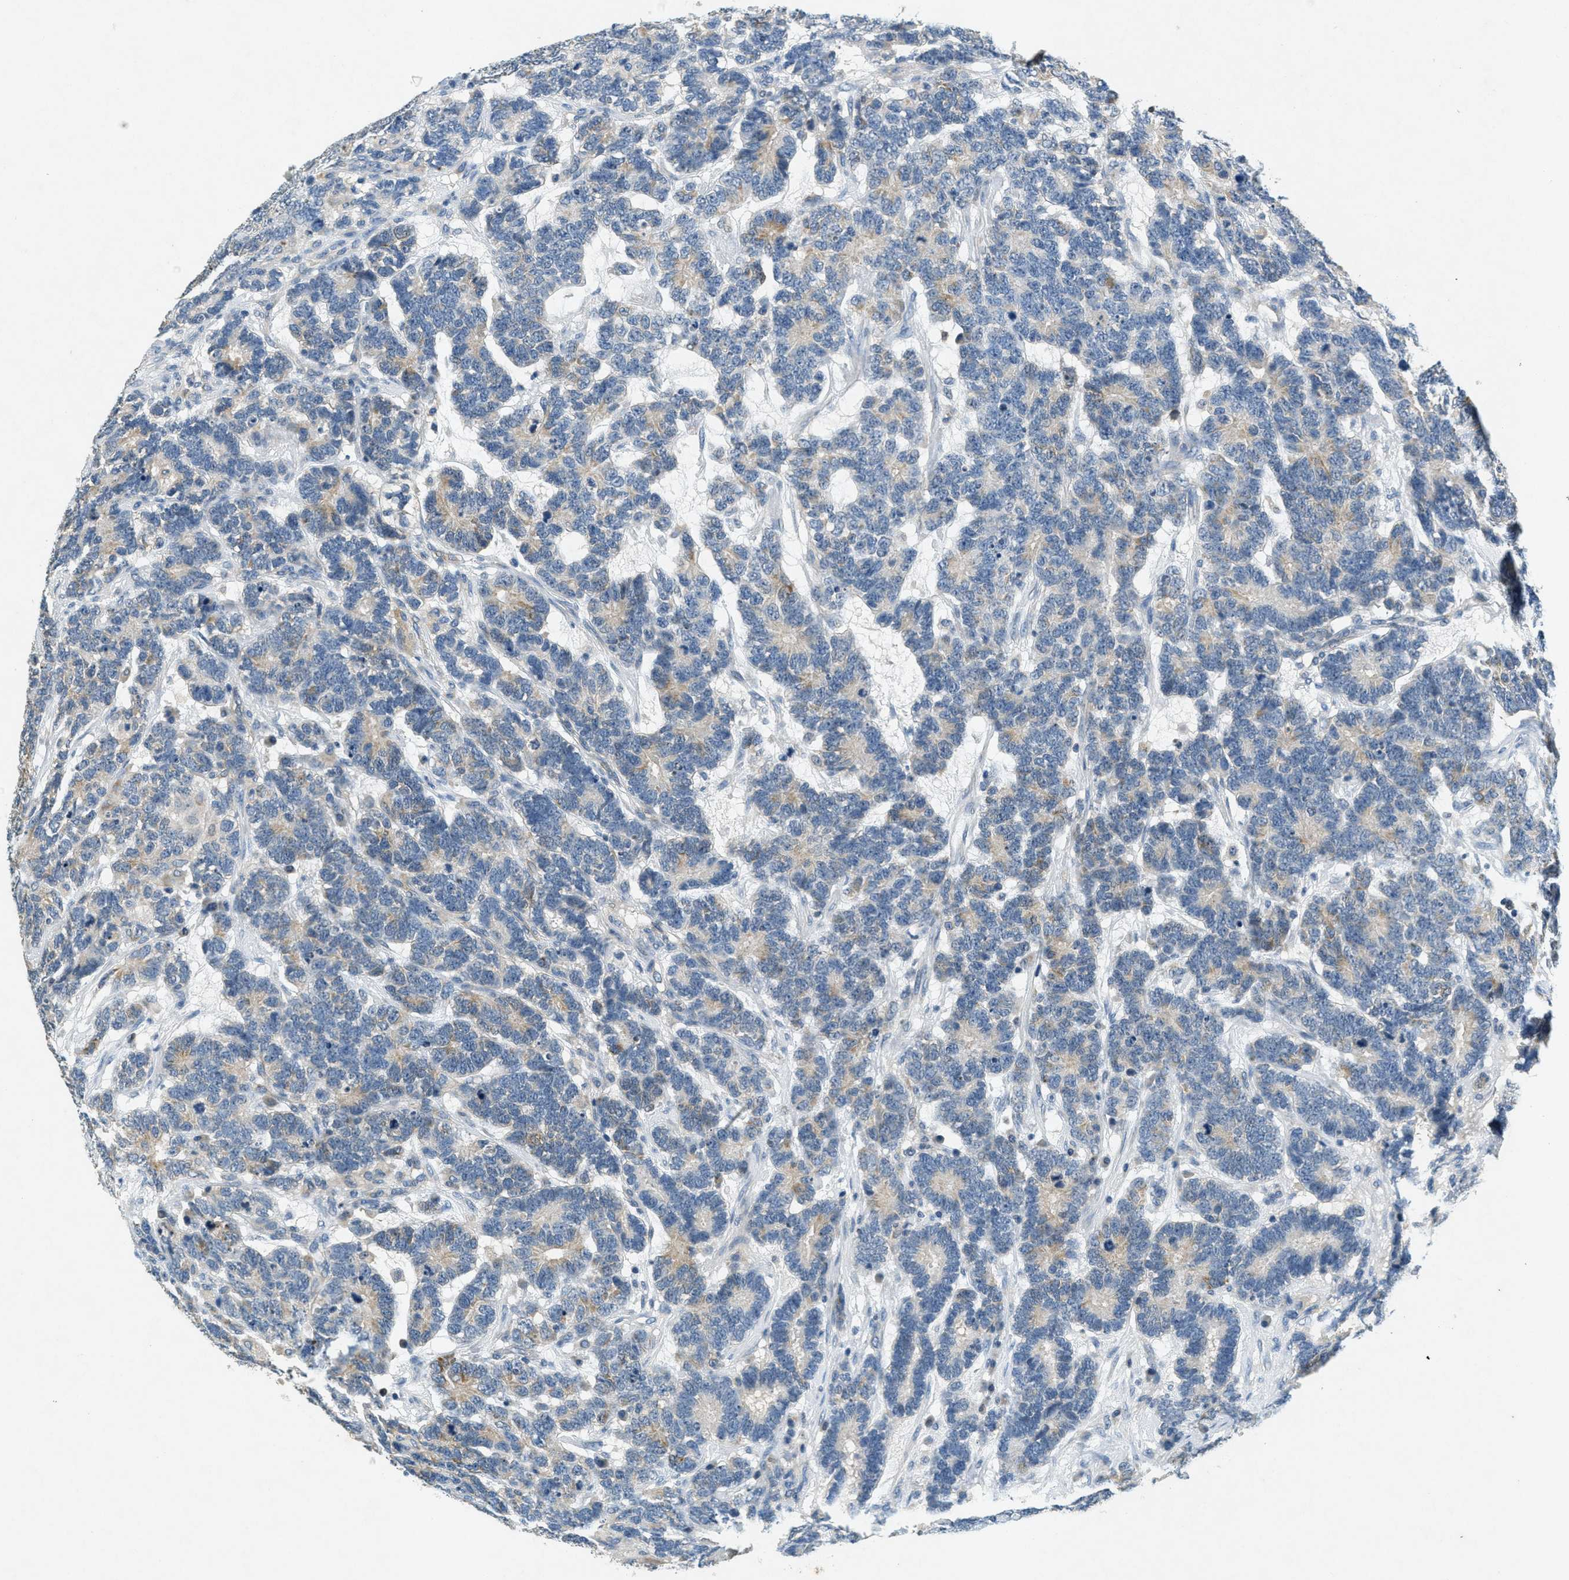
{"staining": {"intensity": "weak", "quantity": "25%-75%", "location": "cytoplasmic/membranous"}, "tissue": "testis cancer", "cell_type": "Tumor cells", "image_type": "cancer", "snomed": [{"axis": "morphology", "description": "Carcinoma, Embryonal, NOS"}, {"axis": "topography", "description": "Testis"}], "caption": "Protein staining of testis cancer tissue displays weak cytoplasmic/membranous staining in approximately 25%-75% of tumor cells.", "gene": "RAB3D", "patient": {"sex": "male", "age": 26}}